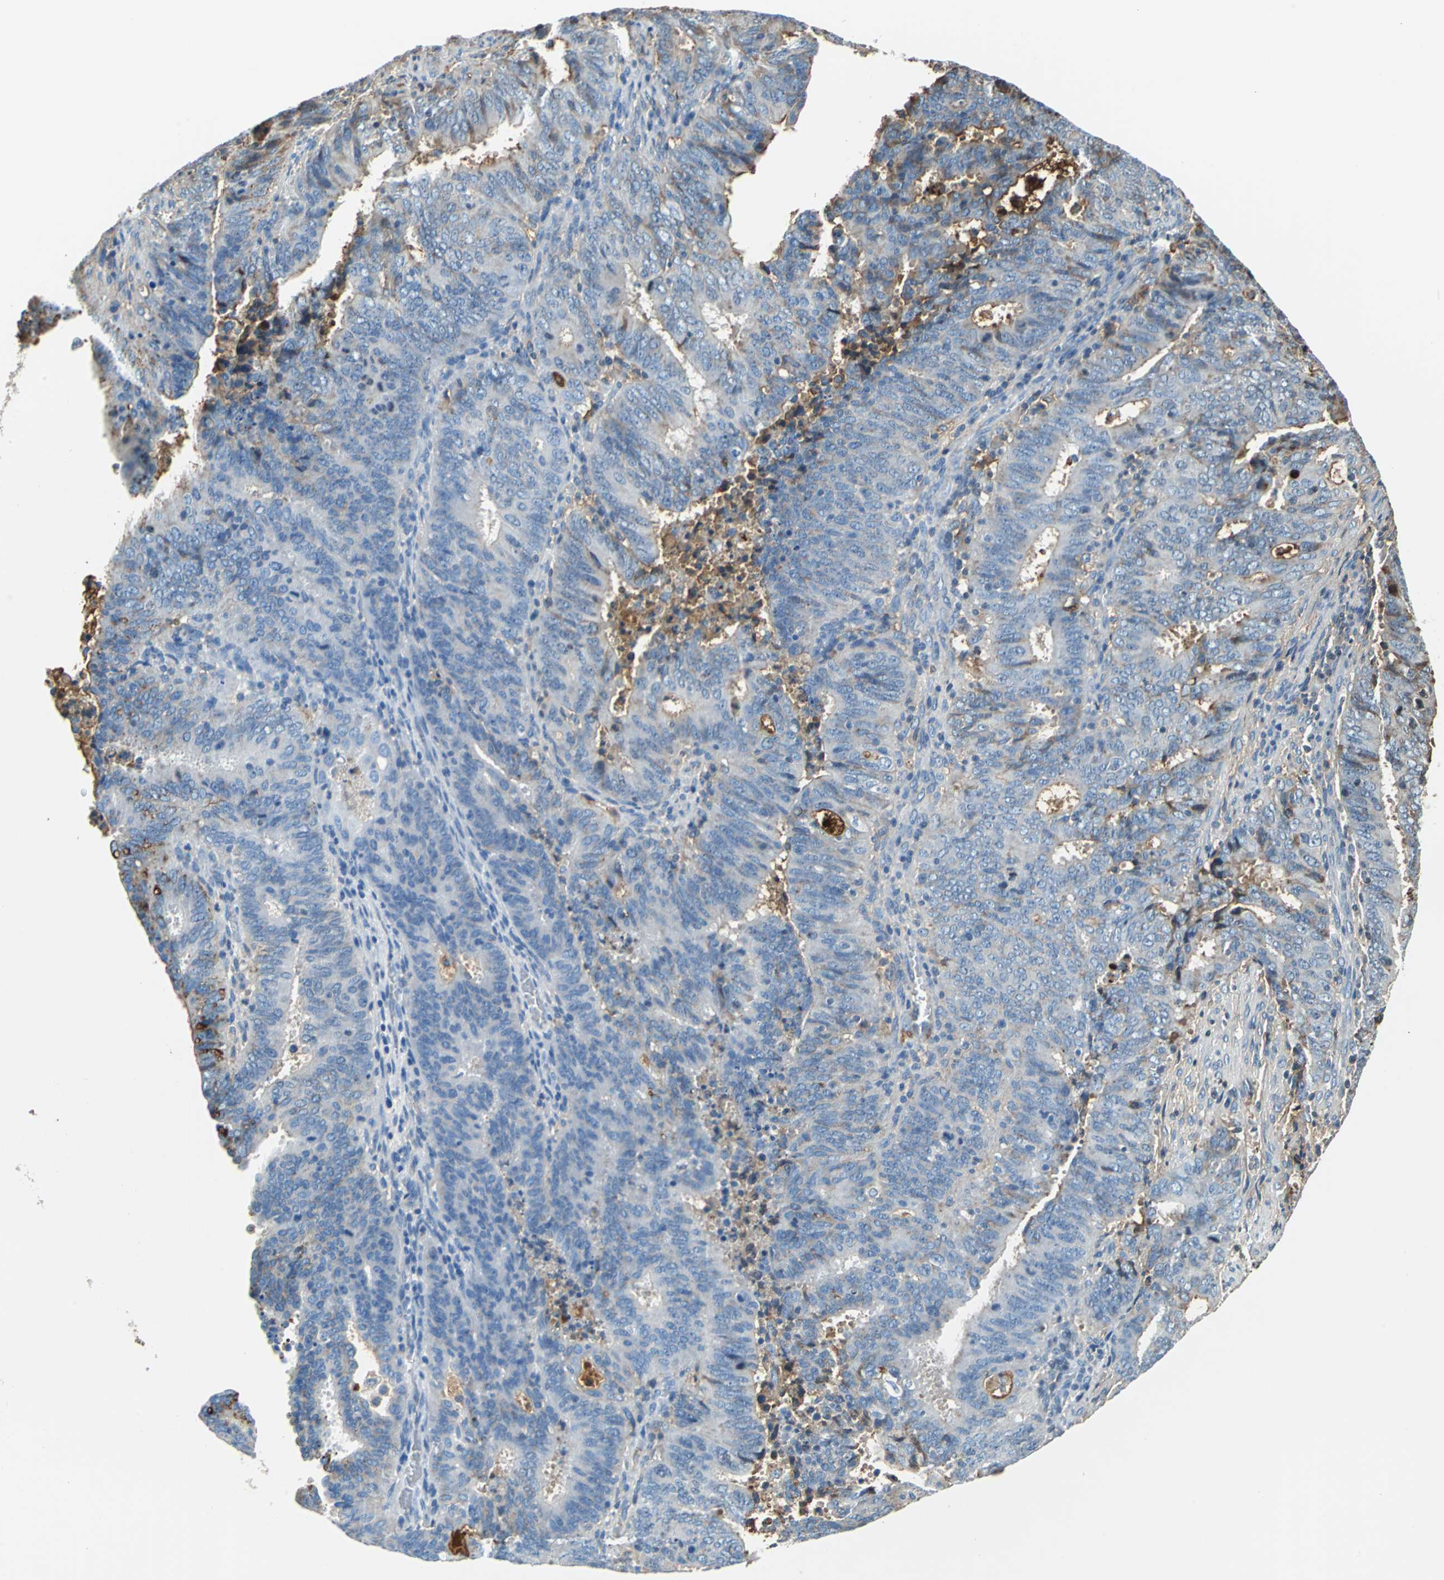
{"staining": {"intensity": "weak", "quantity": "25%-75%", "location": "cytoplasmic/membranous"}, "tissue": "cervical cancer", "cell_type": "Tumor cells", "image_type": "cancer", "snomed": [{"axis": "morphology", "description": "Adenocarcinoma, NOS"}, {"axis": "topography", "description": "Cervix"}], "caption": "Protein expression by immunohistochemistry shows weak cytoplasmic/membranous positivity in approximately 25%-75% of tumor cells in adenocarcinoma (cervical).", "gene": "ALB", "patient": {"sex": "female", "age": 44}}